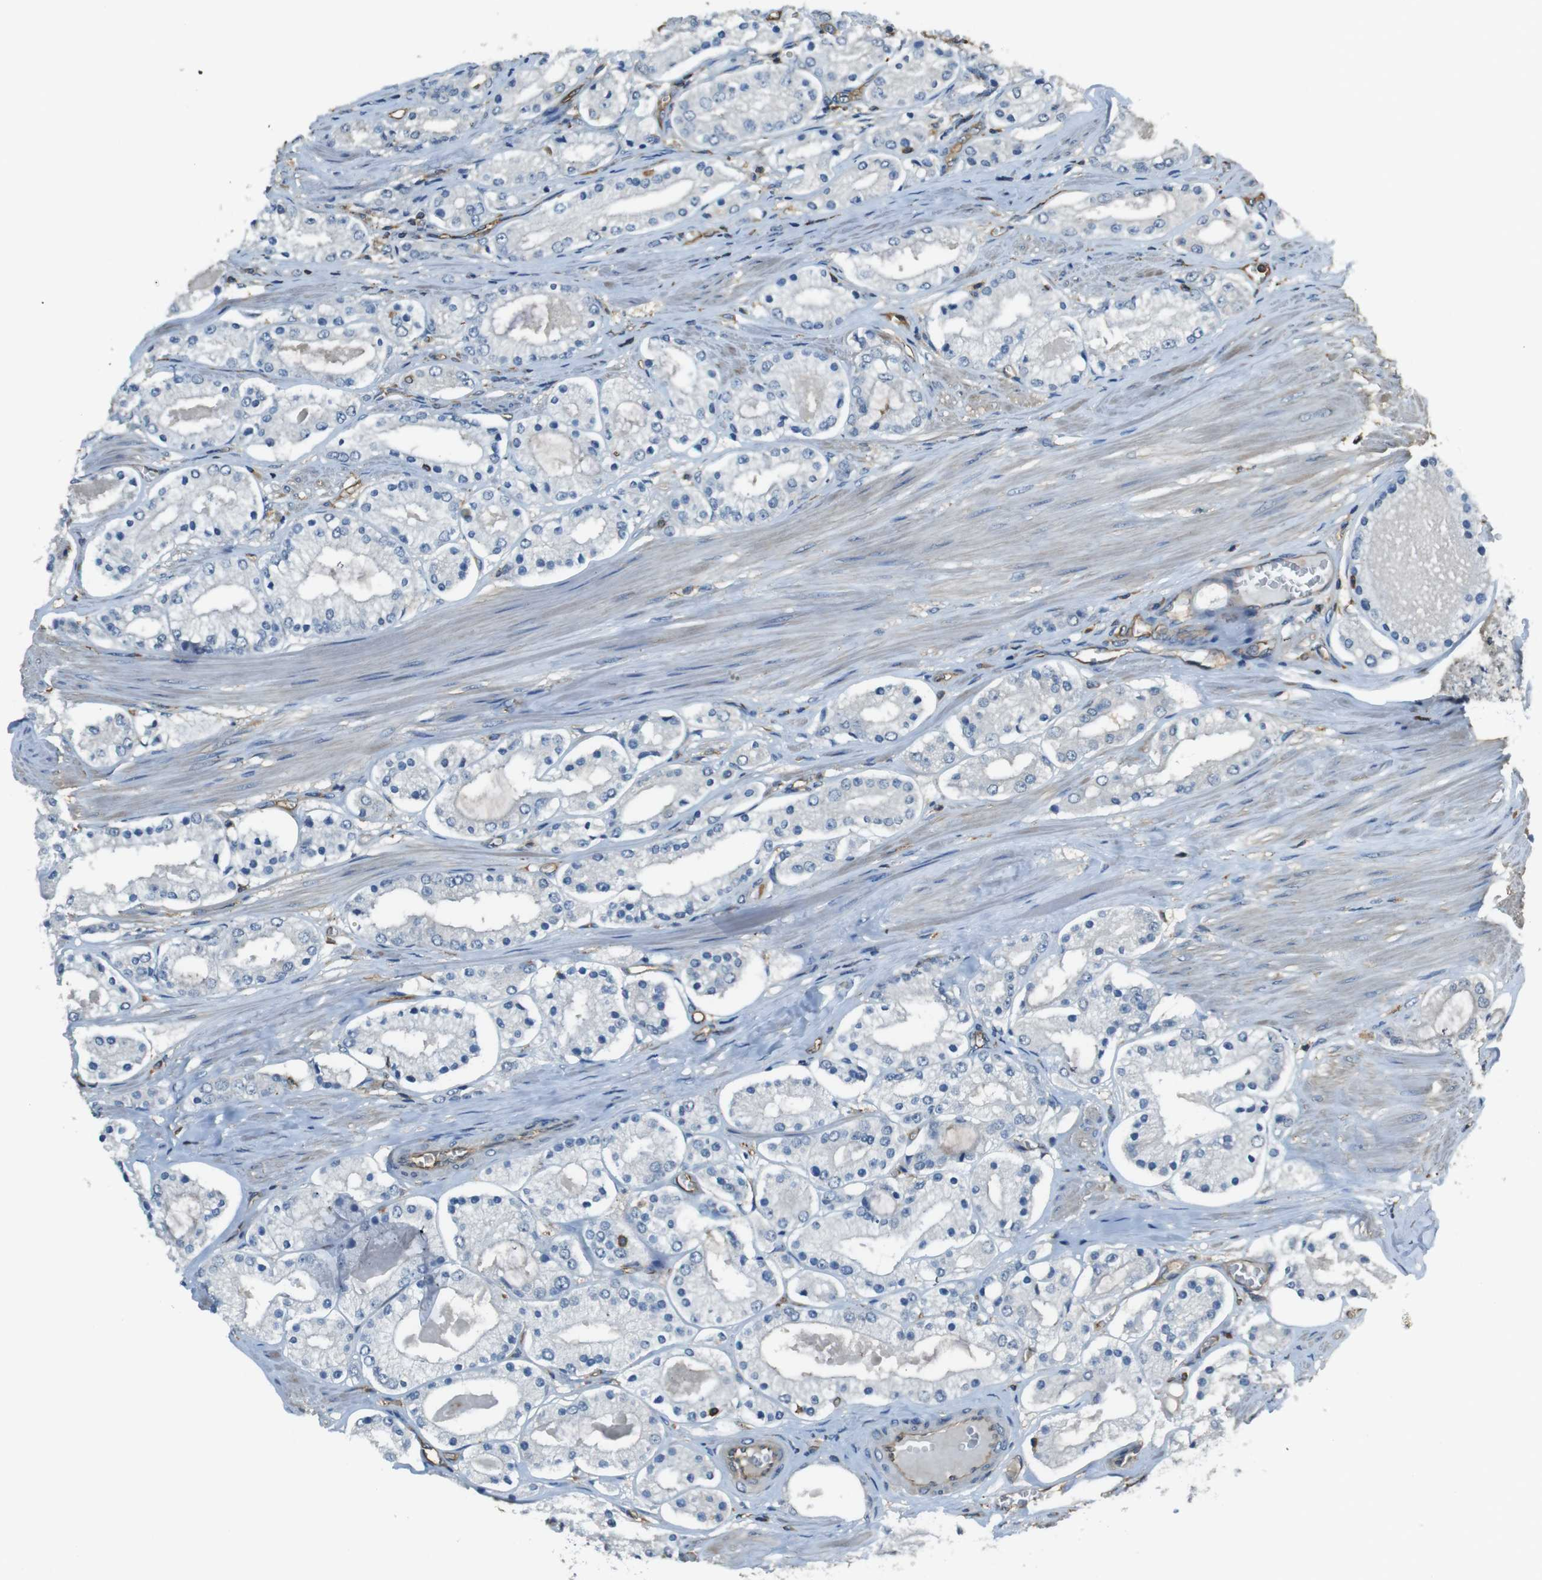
{"staining": {"intensity": "negative", "quantity": "none", "location": "none"}, "tissue": "prostate cancer", "cell_type": "Tumor cells", "image_type": "cancer", "snomed": [{"axis": "morphology", "description": "Adenocarcinoma, High grade"}, {"axis": "topography", "description": "Prostate"}], "caption": "Tumor cells are negative for protein expression in human prostate high-grade adenocarcinoma.", "gene": "FCAR", "patient": {"sex": "male", "age": 66}}